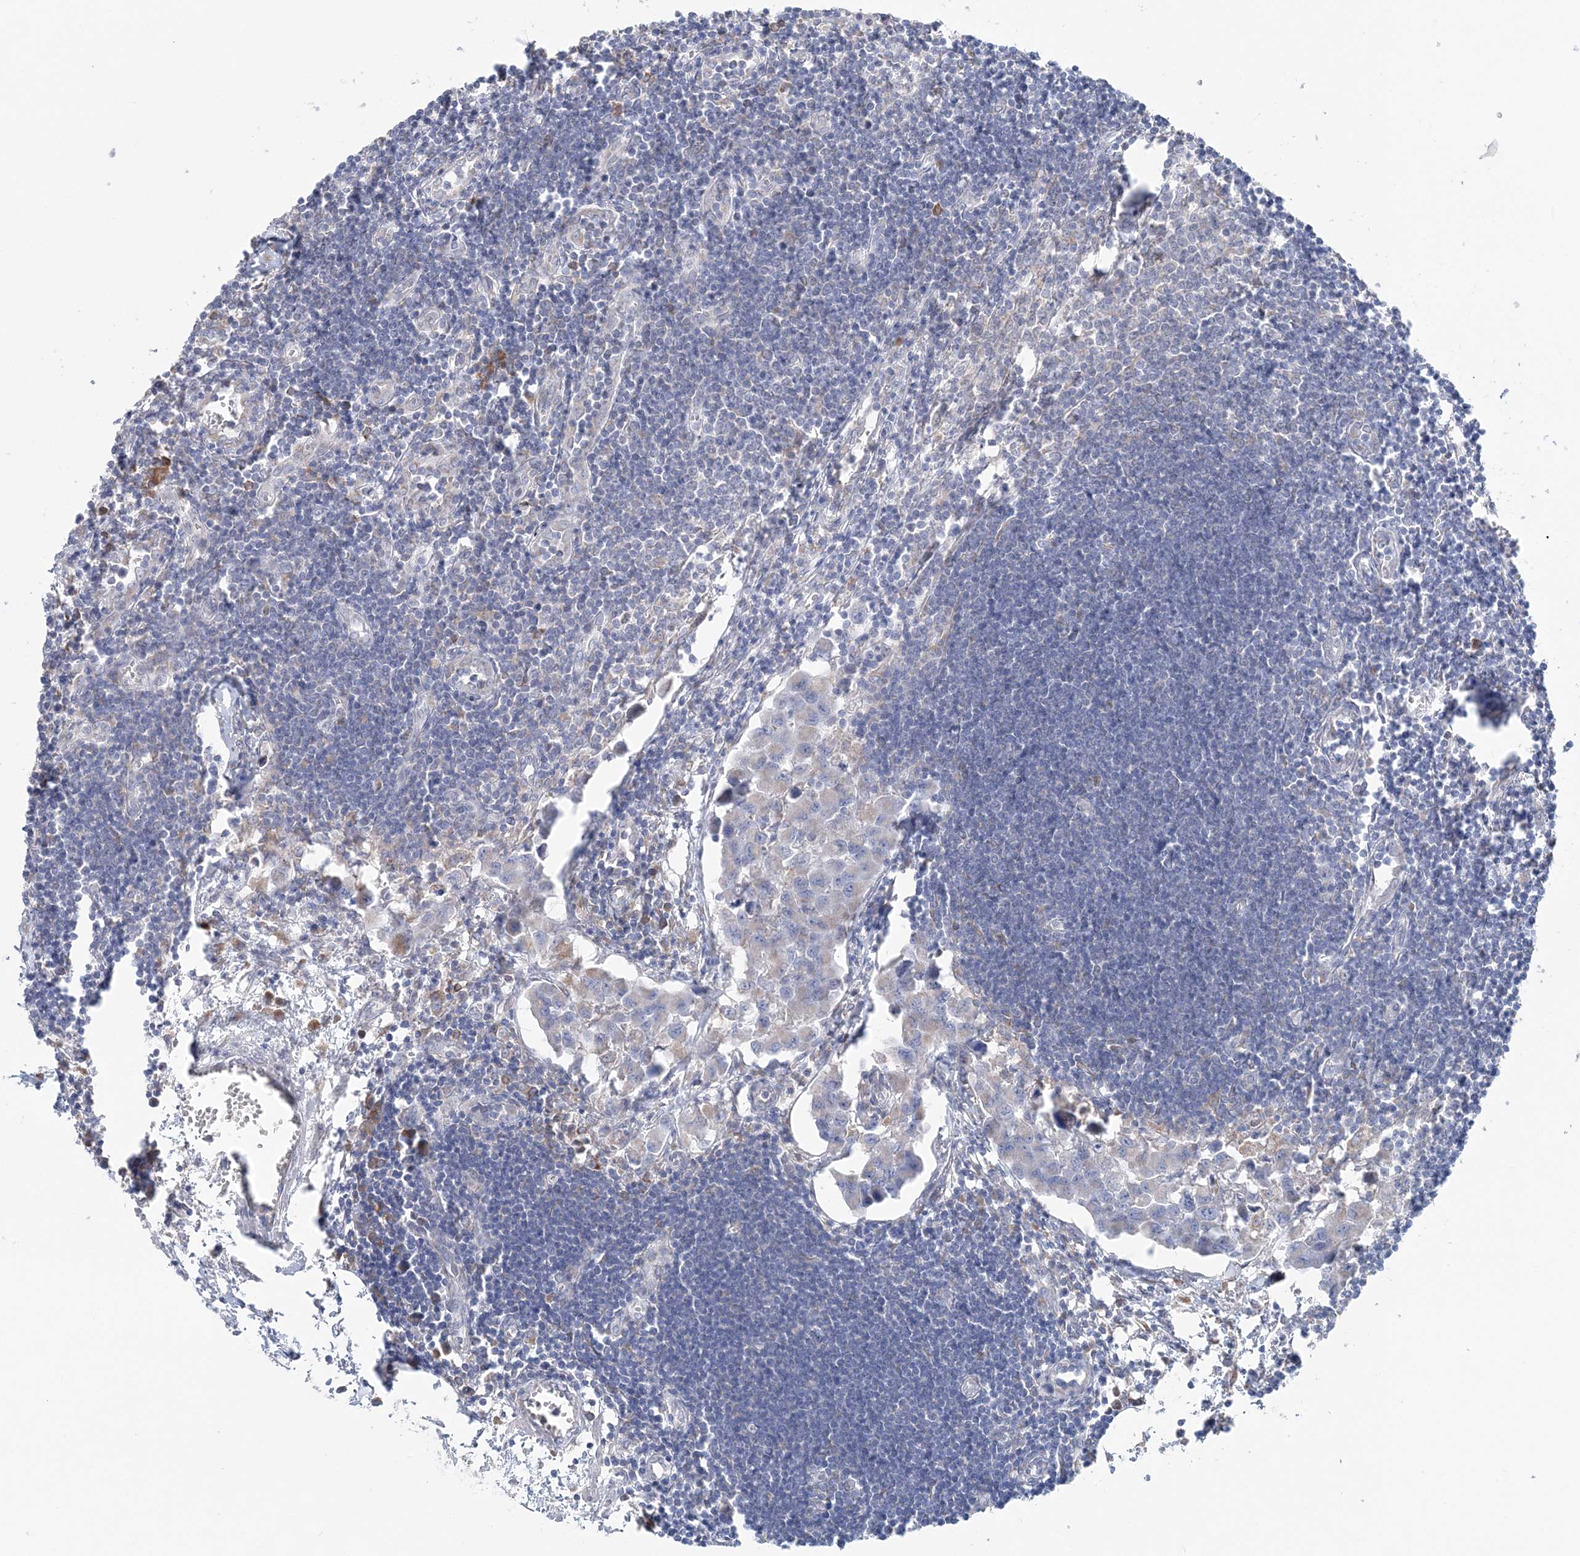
{"staining": {"intensity": "moderate", "quantity": "<25%", "location": "cytoplasmic/membranous"}, "tissue": "lymph node", "cell_type": "Germinal center cells", "image_type": "normal", "snomed": [{"axis": "morphology", "description": "Normal tissue, NOS"}, {"axis": "morphology", "description": "Malignant melanoma, Metastatic site"}, {"axis": "topography", "description": "Lymph node"}], "caption": "Protein staining reveals moderate cytoplasmic/membranous staining in approximately <25% of germinal center cells in benign lymph node.", "gene": "TMED10", "patient": {"sex": "male", "age": 41}}